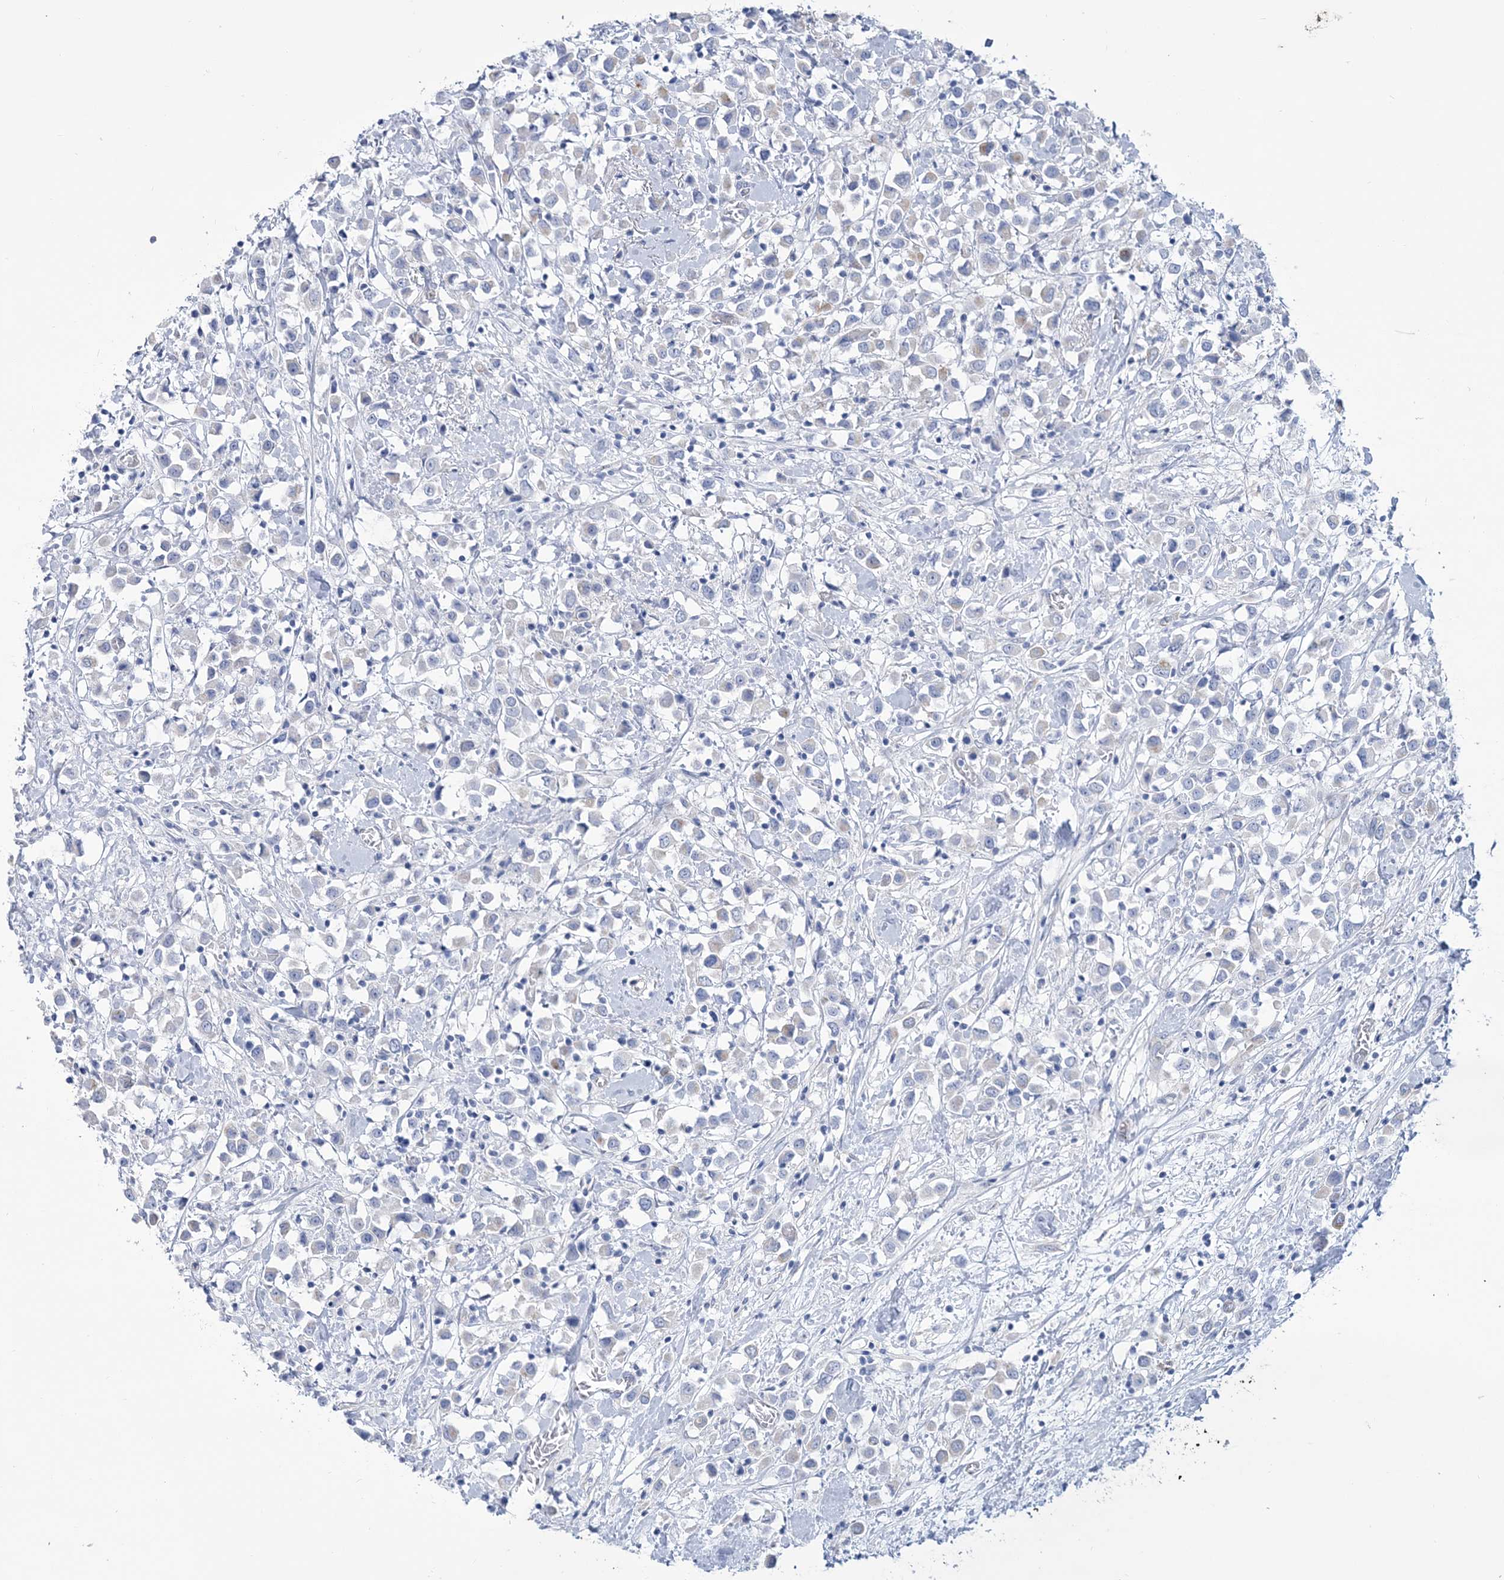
{"staining": {"intensity": "negative", "quantity": "none", "location": "none"}, "tissue": "breast cancer", "cell_type": "Tumor cells", "image_type": "cancer", "snomed": [{"axis": "morphology", "description": "Duct carcinoma"}, {"axis": "topography", "description": "Breast"}], "caption": "An image of human breast cancer (intraductal carcinoma) is negative for staining in tumor cells. (Stains: DAB (3,3'-diaminobenzidine) immunohistochemistry with hematoxylin counter stain, Microscopy: brightfield microscopy at high magnification).", "gene": "RAB11FIP5", "patient": {"sex": "female", "age": 61}}